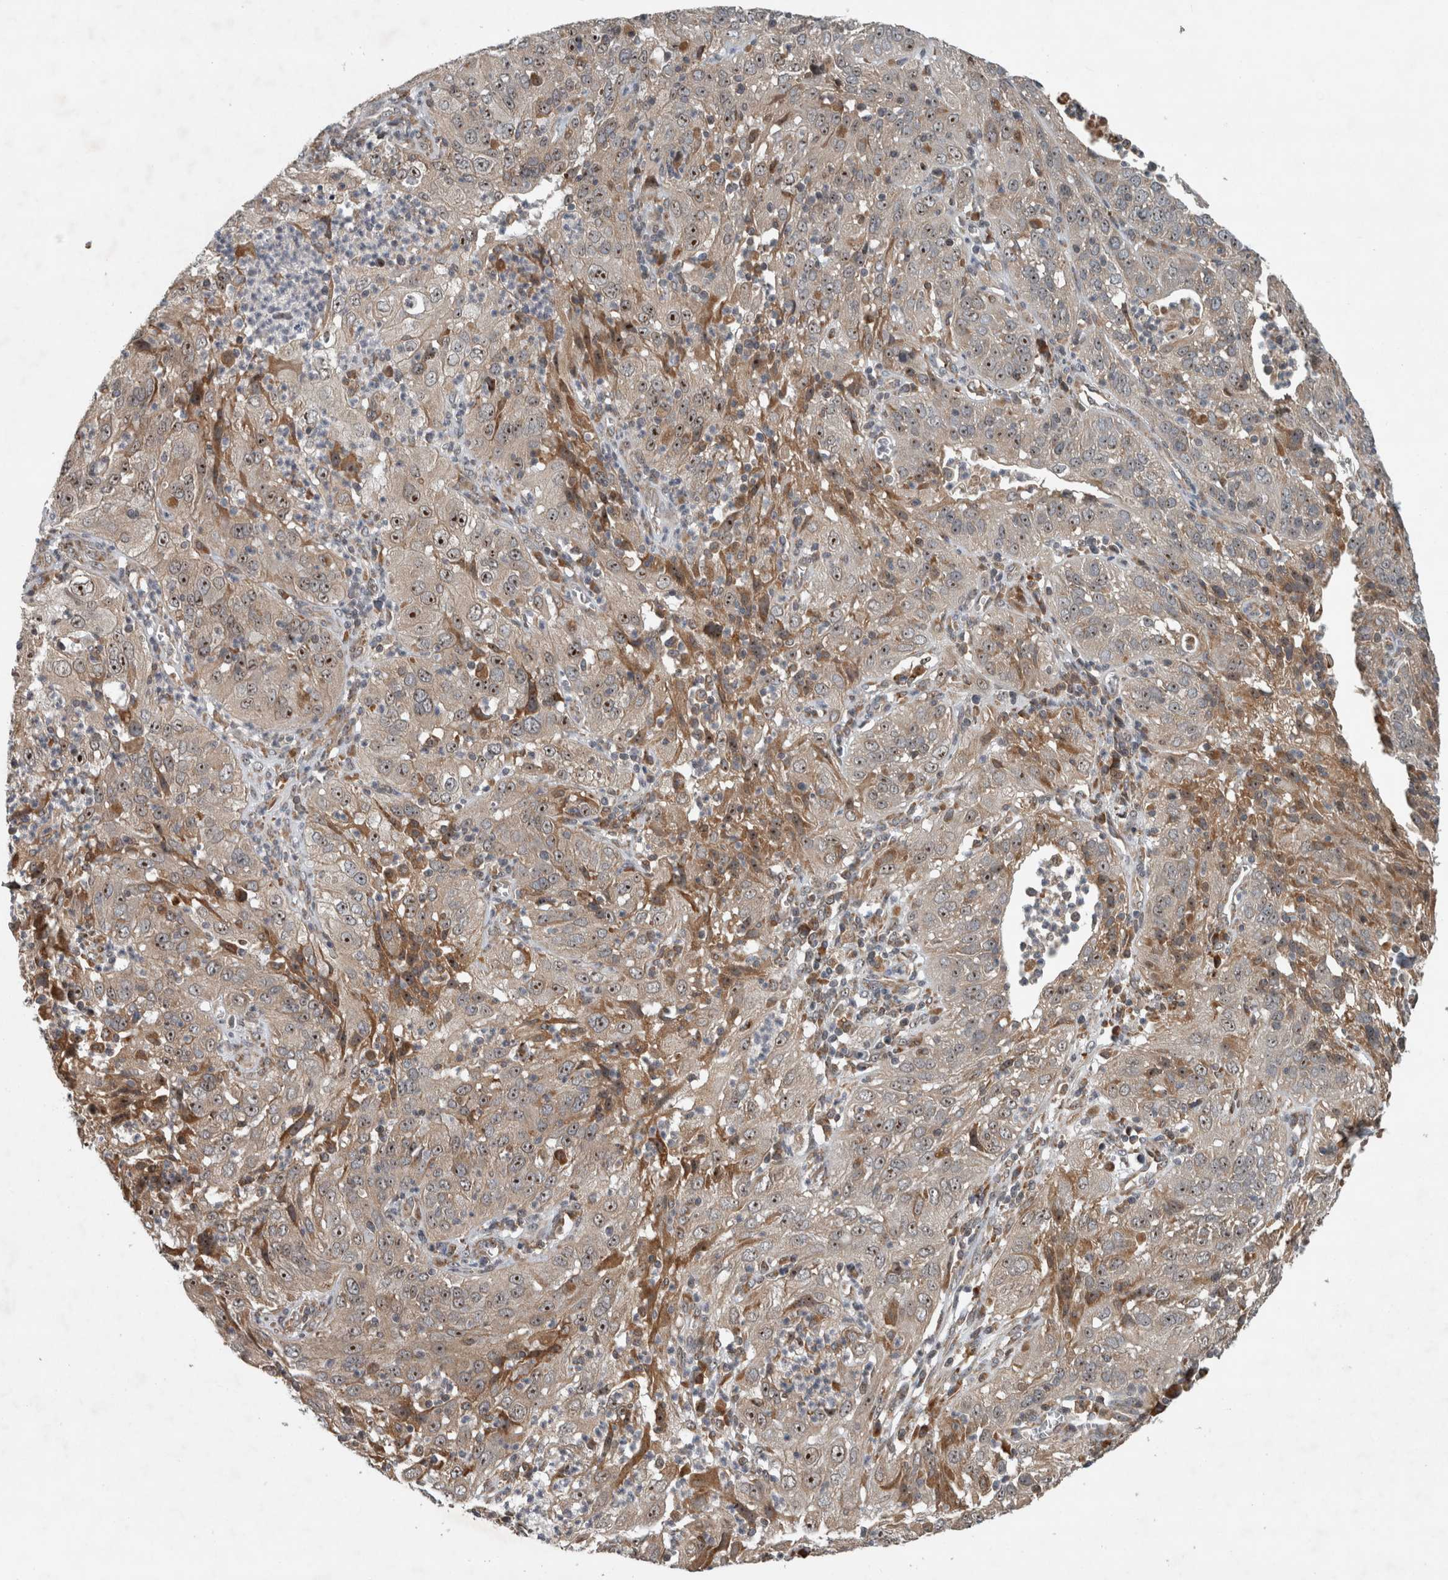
{"staining": {"intensity": "moderate", "quantity": ">75%", "location": "nuclear"}, "tissue": "cervical cancer", "cell_type": "Tumor cells", "image_type": "cancer", "snomed": [{"axis": "morphology", "description": "Squamous cell carcinoma, NOS"}, {"axis": "topography", "description": "Cervix"}], "caption": "Protein staining displays moderate nuclear staining in approximately >75% of tumor cells in cervical squamous cell carcinoma.", "gene": "GPR137B", "patient": {"sex": "female", "age": 32}}